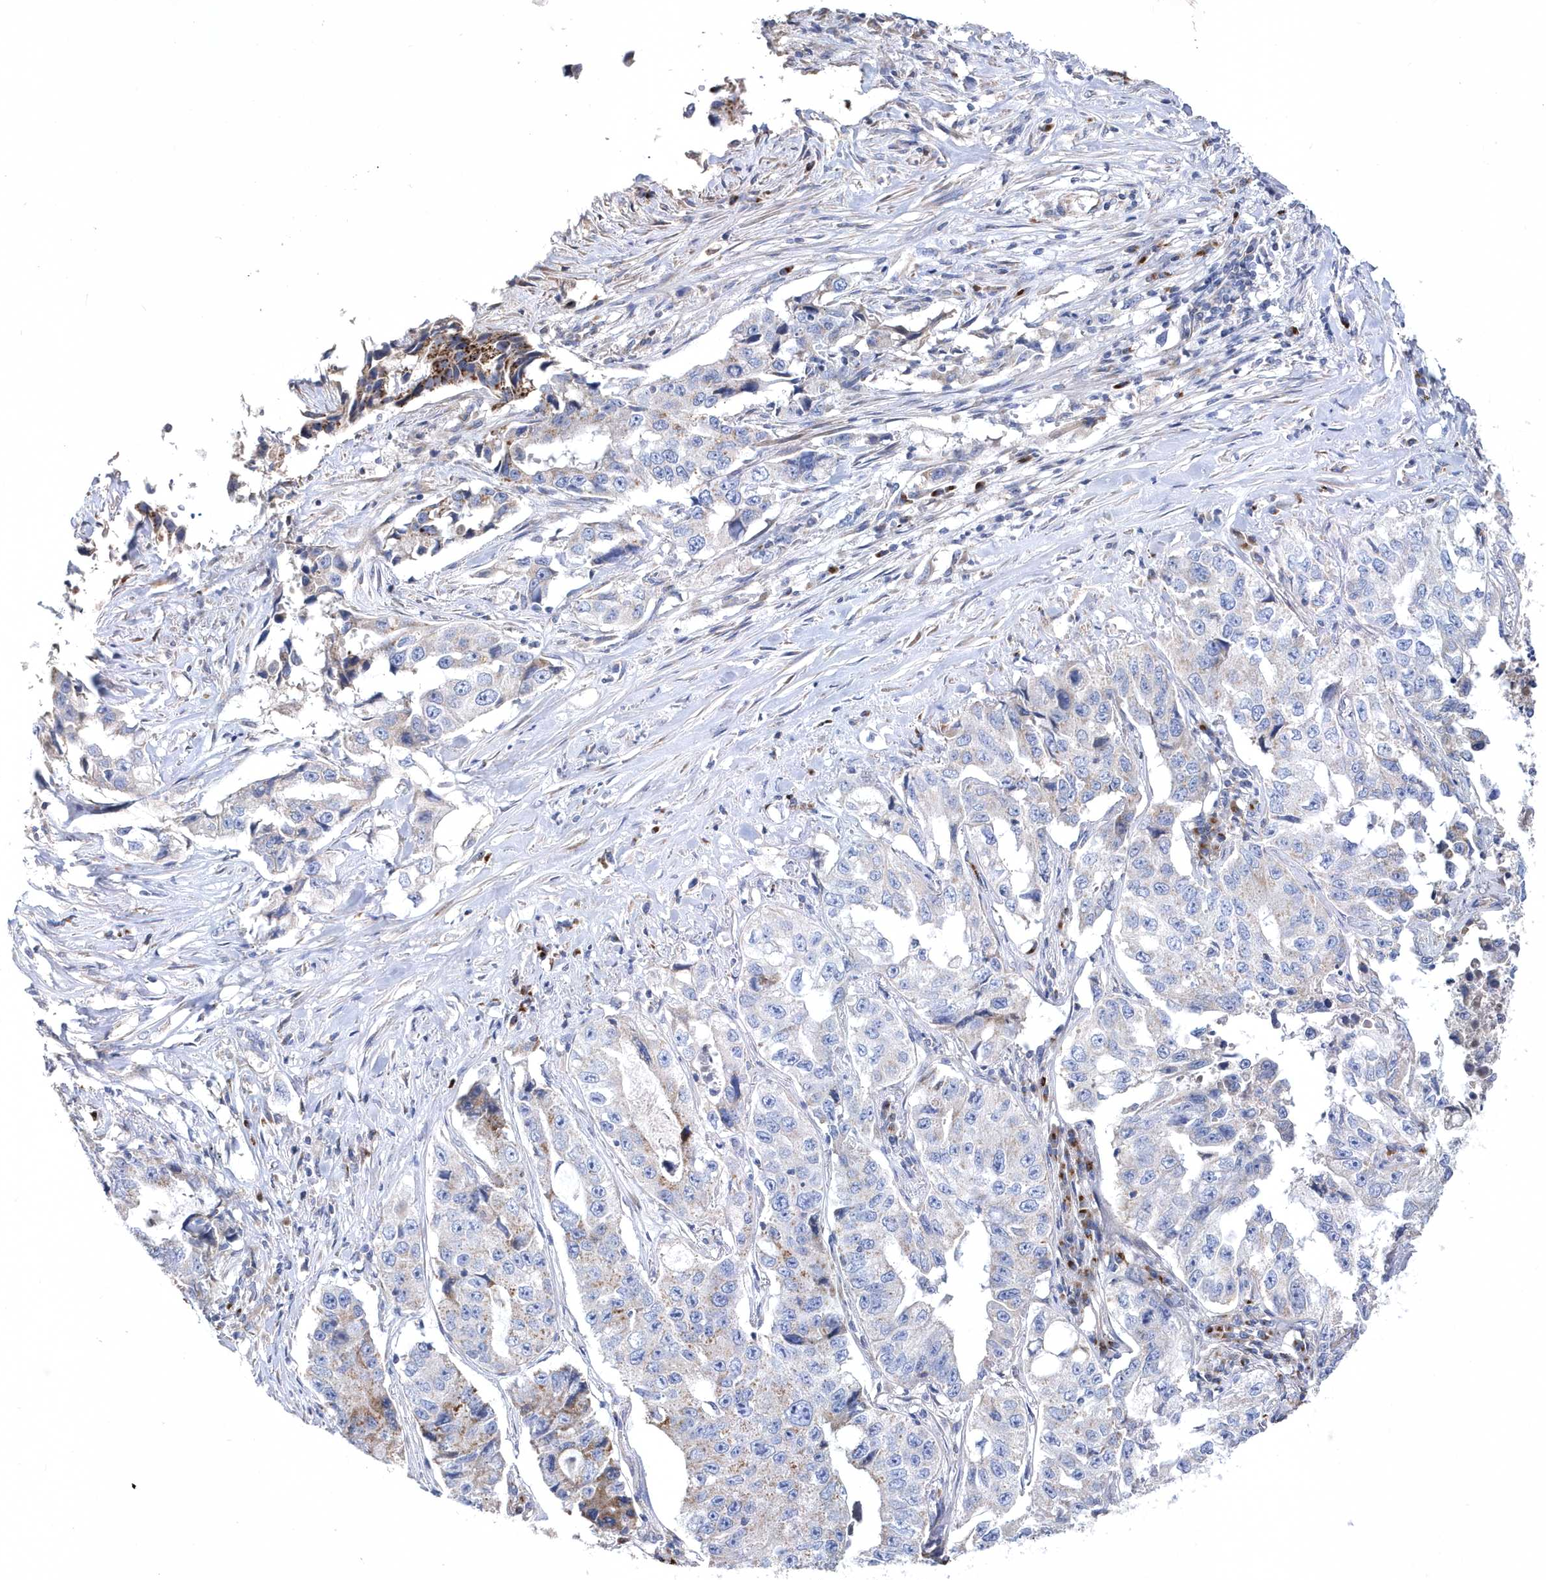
{"staining": {"intensity": "negative", "quantity": "none", "location": "none"}, "tissue": "lung cancer", "cell_type": "Tumor cells", "image_type": "cancer", "snomed": [{"axis": "morphology", "description": "Adenocarcinoma, NOS"}, {"axis": "topography", "description": "Lung"}], "caption": "DAB immunohistochemical staining of lung cancer (adenocarcinoma) shows no significant expression in tumor cells.", "gene": "METTL8", "patient": {"sex": "female", "age": 51}}